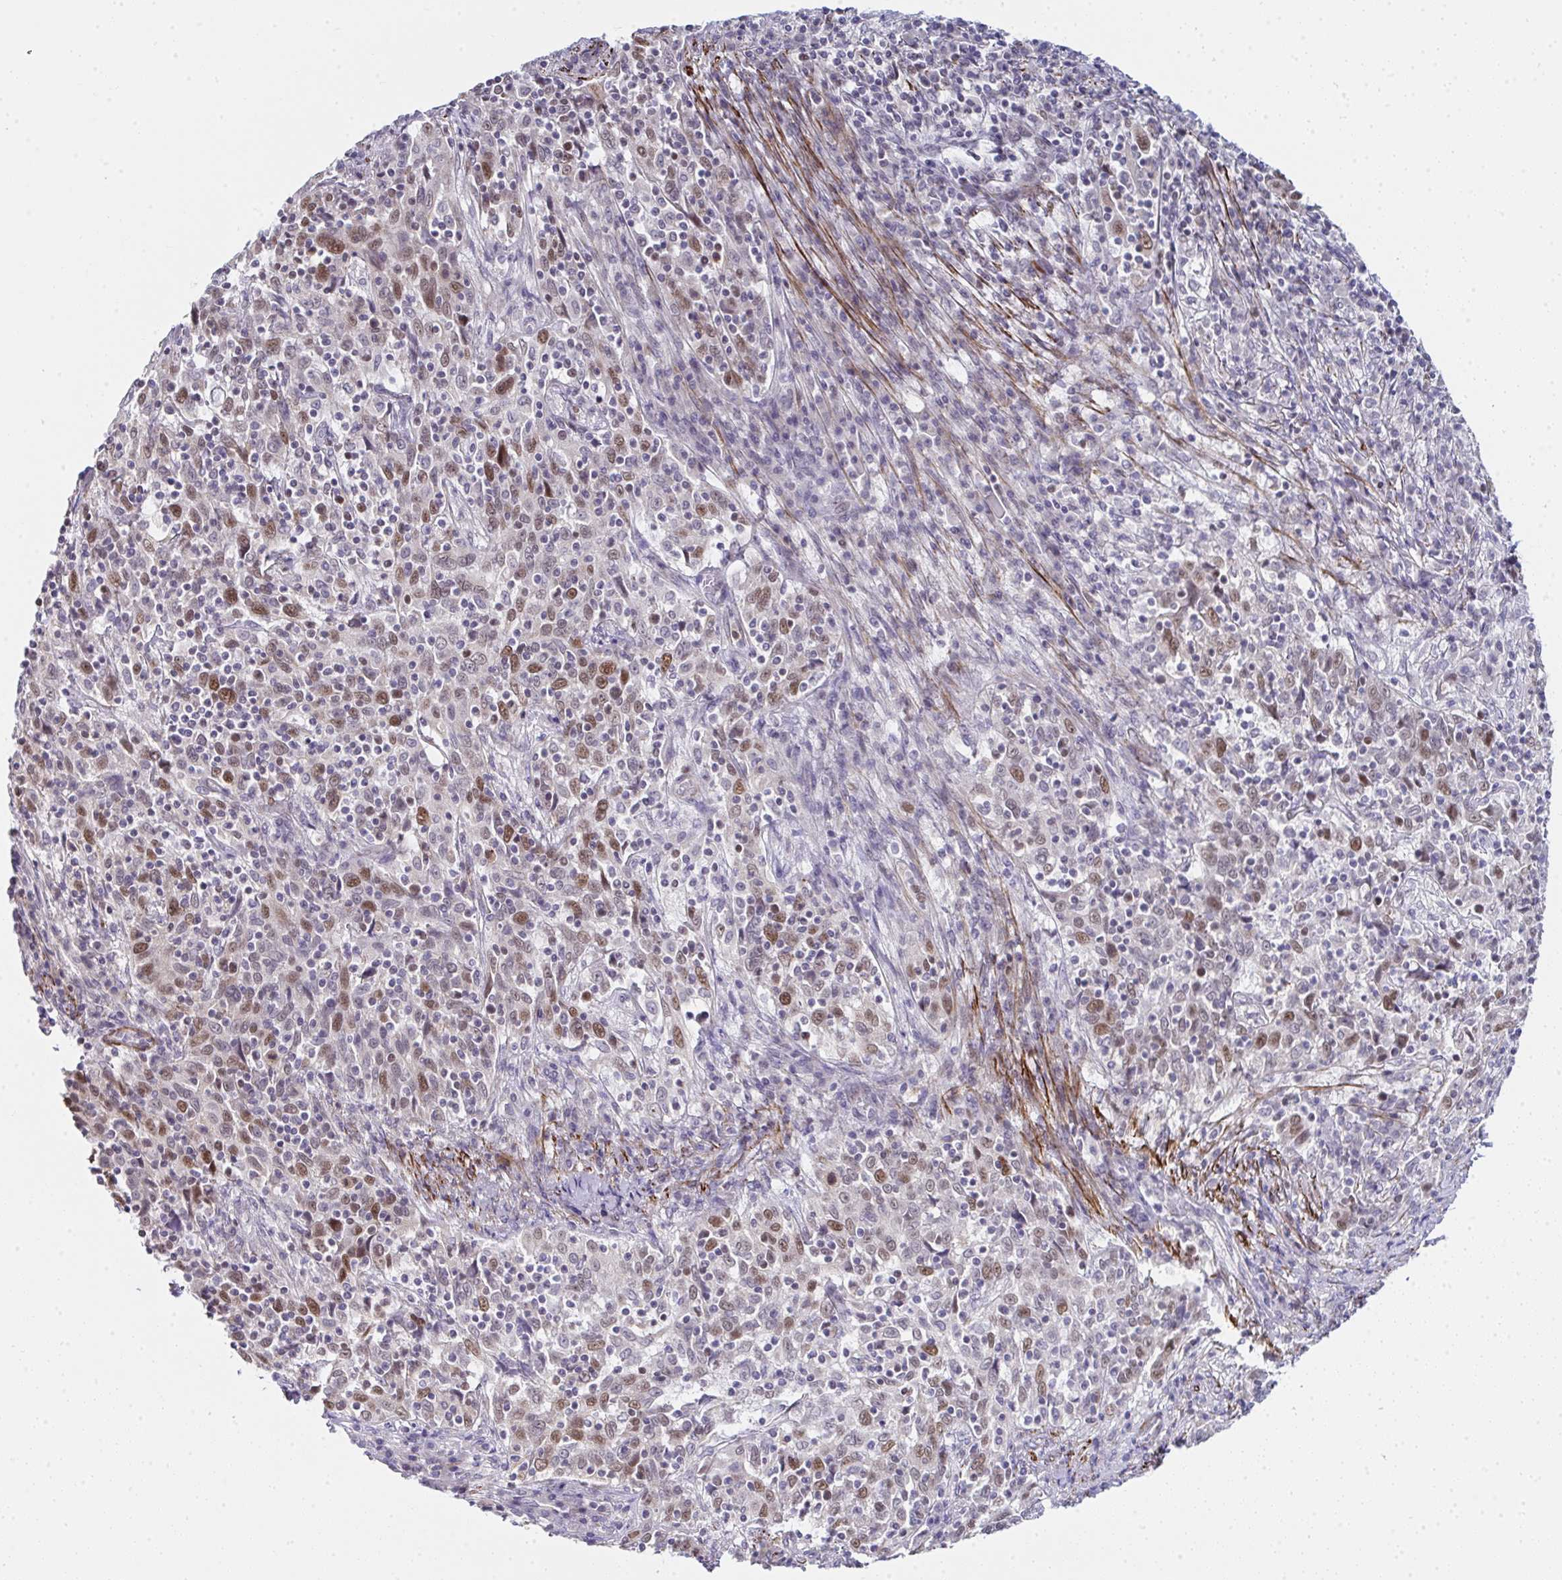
{"staining": {"intensity": "moderate", "quantity": "25%-75%", "location": "nuclear"}, "tissue": "cervical cancer", "cell_type": "Tumor cells", "image_type": "cancer", "snomed": [{"axis": "morphology", "description": "Squamous cell carcinoma, NOS"}, {"axis": "topography", "description": "Cervix"}], "caption": "Squamous cell carcinoma (cervical) tissue displays moderate nuclear positivity in about 25%-75% of tumor cells, visualized by immunohistochemistry. Immunohistochemistry (ihc) stains the protein in brown and the nuclei are stained blue.", "gene": "GINS2", "patient": {"sex": "female", "age": 46}}